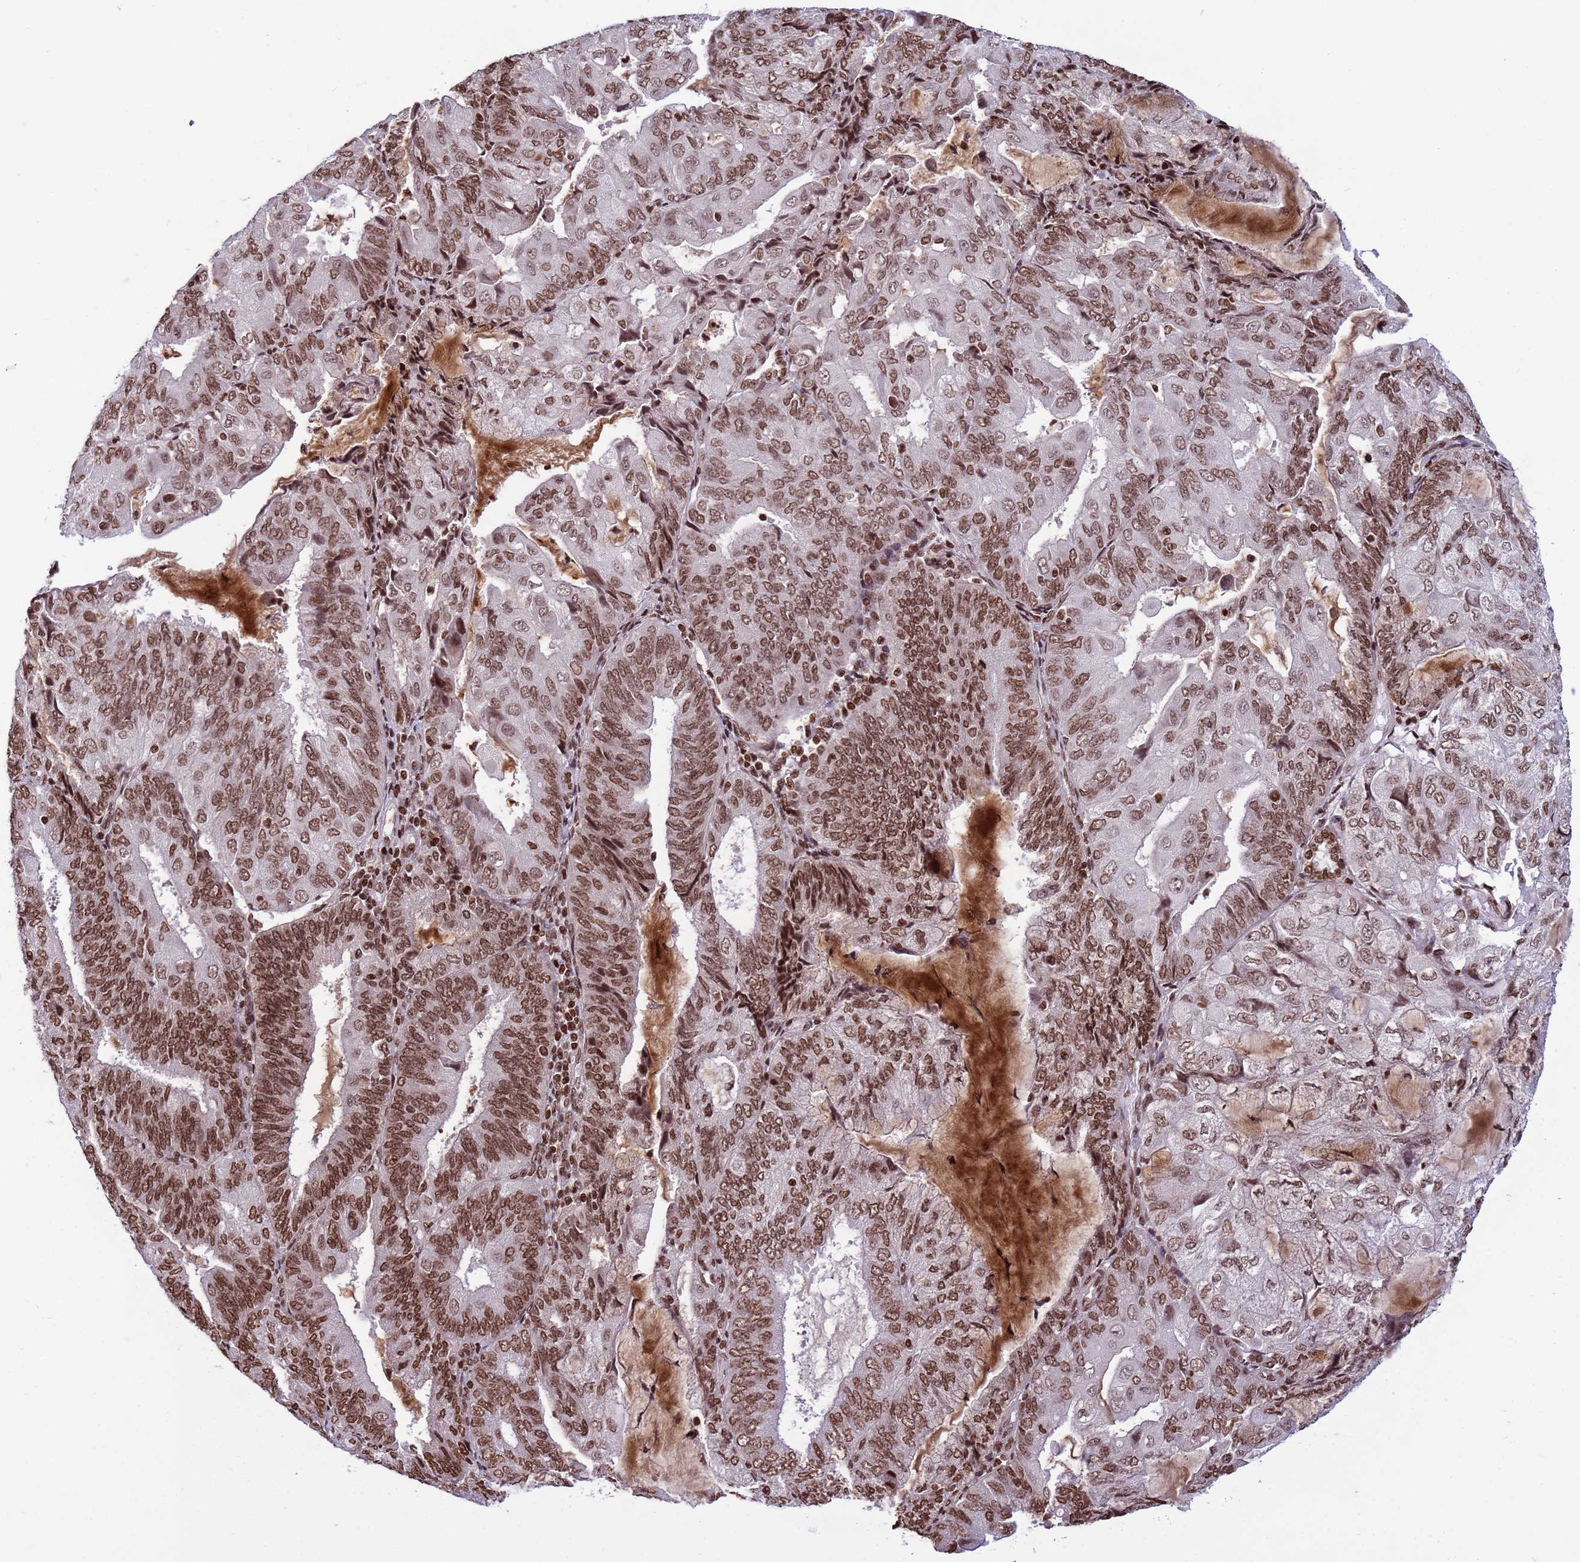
{"staining": {"intensity": "moderate", "quantity": ">75%", "location": "nuclear"}, "tissue": "endometrial cancer", "cell_type": "Tumor cells", "image_type": "cancer", "snomed": [{"axis": "morphology", "description": "Adenocarcinoma, NOS"}, {"axis": "topography", "description": "Endometrium"}], "caption": "This micrograph displays immunohistochemistry staining of human adenocarcinoma (endometrial), with medium moderate nuclear positivity in approximately >75% of tumor cells.", "gene": "H3-3B", "patient": {"sex": "female", "age": 81}}